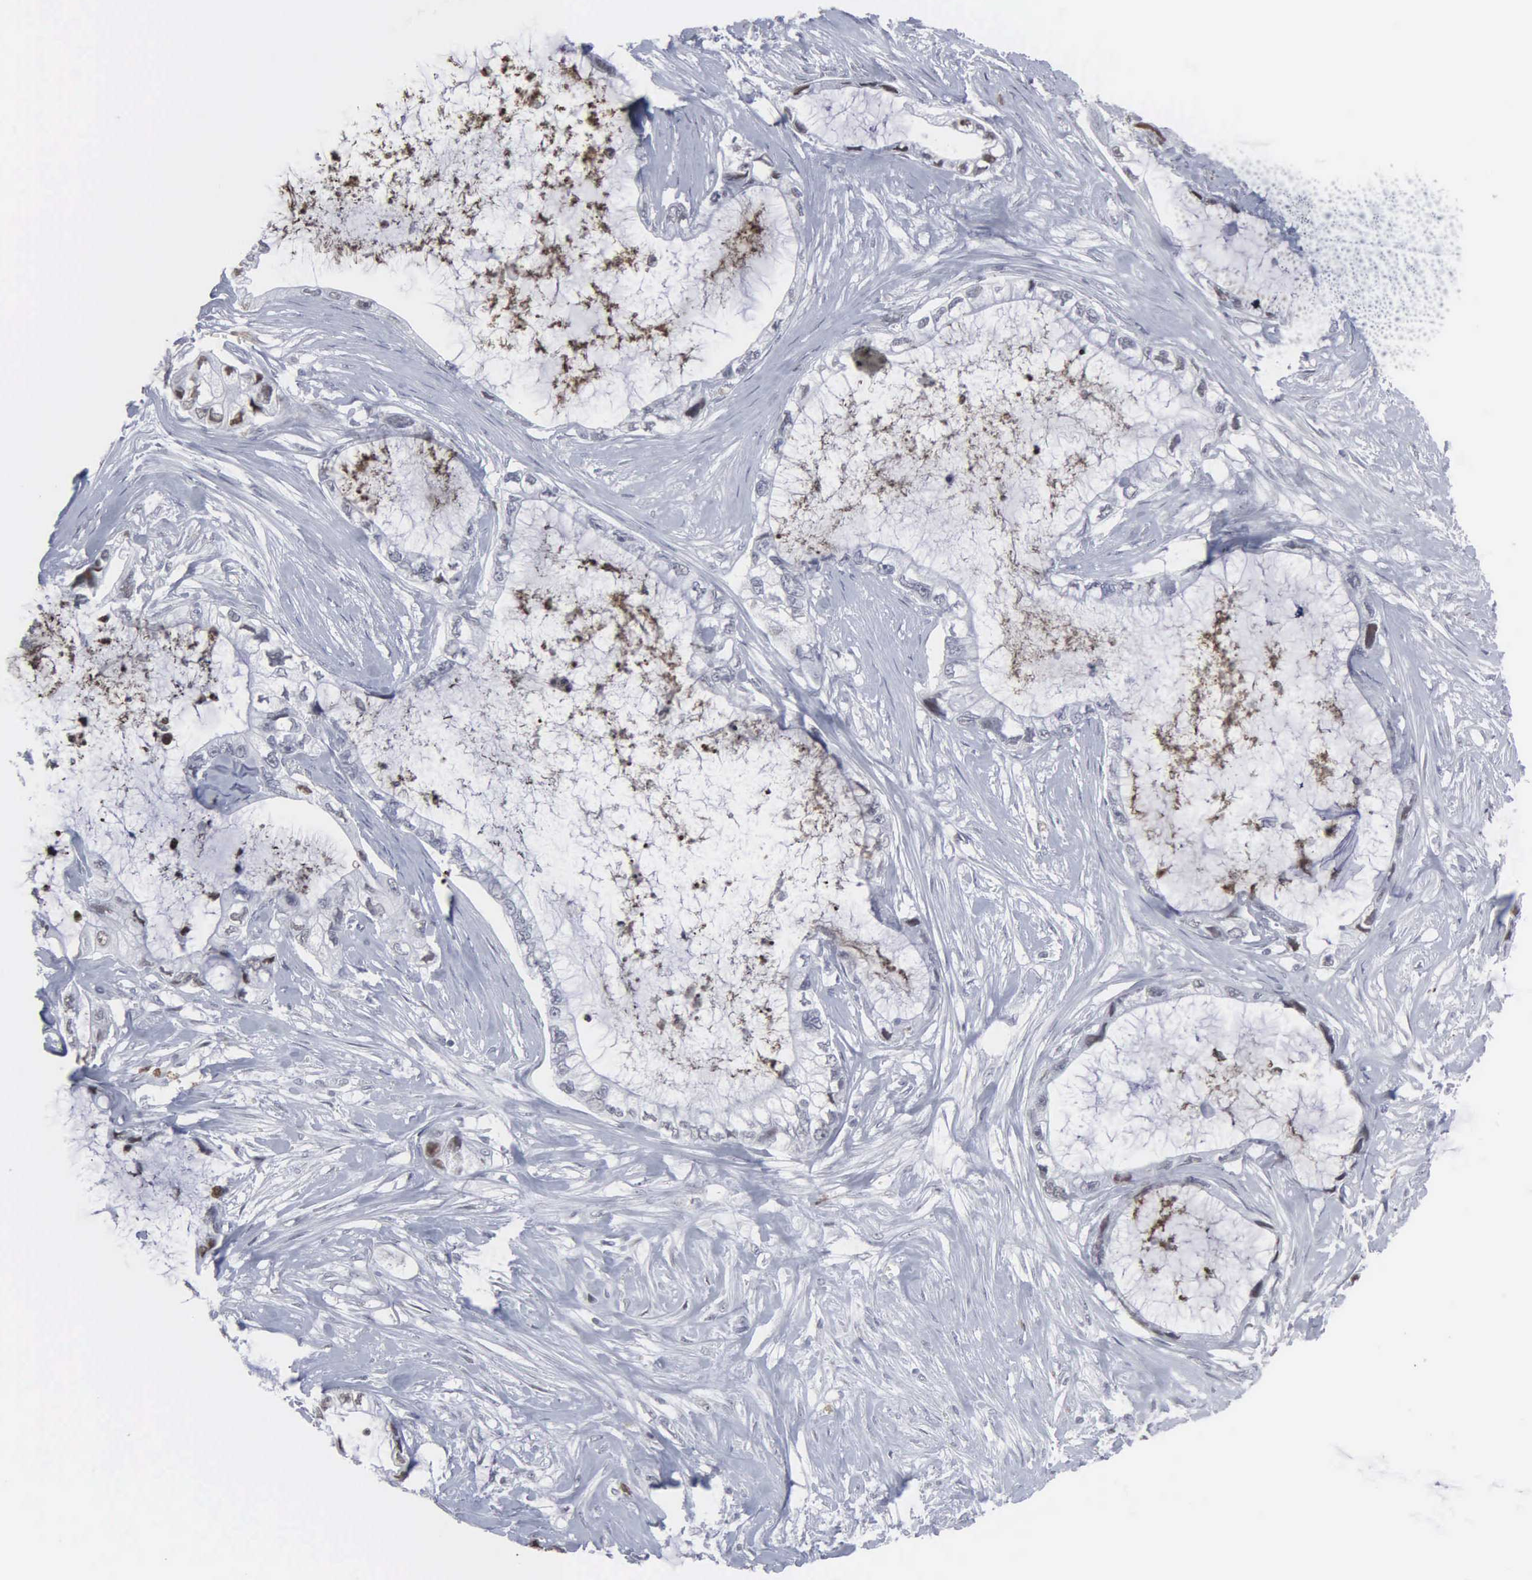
{"staining": {"intensity": "negative", "quantity": "none", "location": "none"}, "tissue": "pancreatic cancer", "cell_type": "Tumor cells", "image_type": "cancer", "snomed": [{"axis": "morphology", "description": "Adenocarcinoma, NOS"}, {"axis": "topography", "description": "Pancreas"}, {"axis": "topography", "description": "Stomach, upper"}], "caption": "An IHC photomicrograph of pancreatic adenocarcinoma is shown. There is no staining in tumor cells of pancreatic adenocarcinoma.", "gene": "SPIN3", "patient": {"sex": "male", "age": 77}}